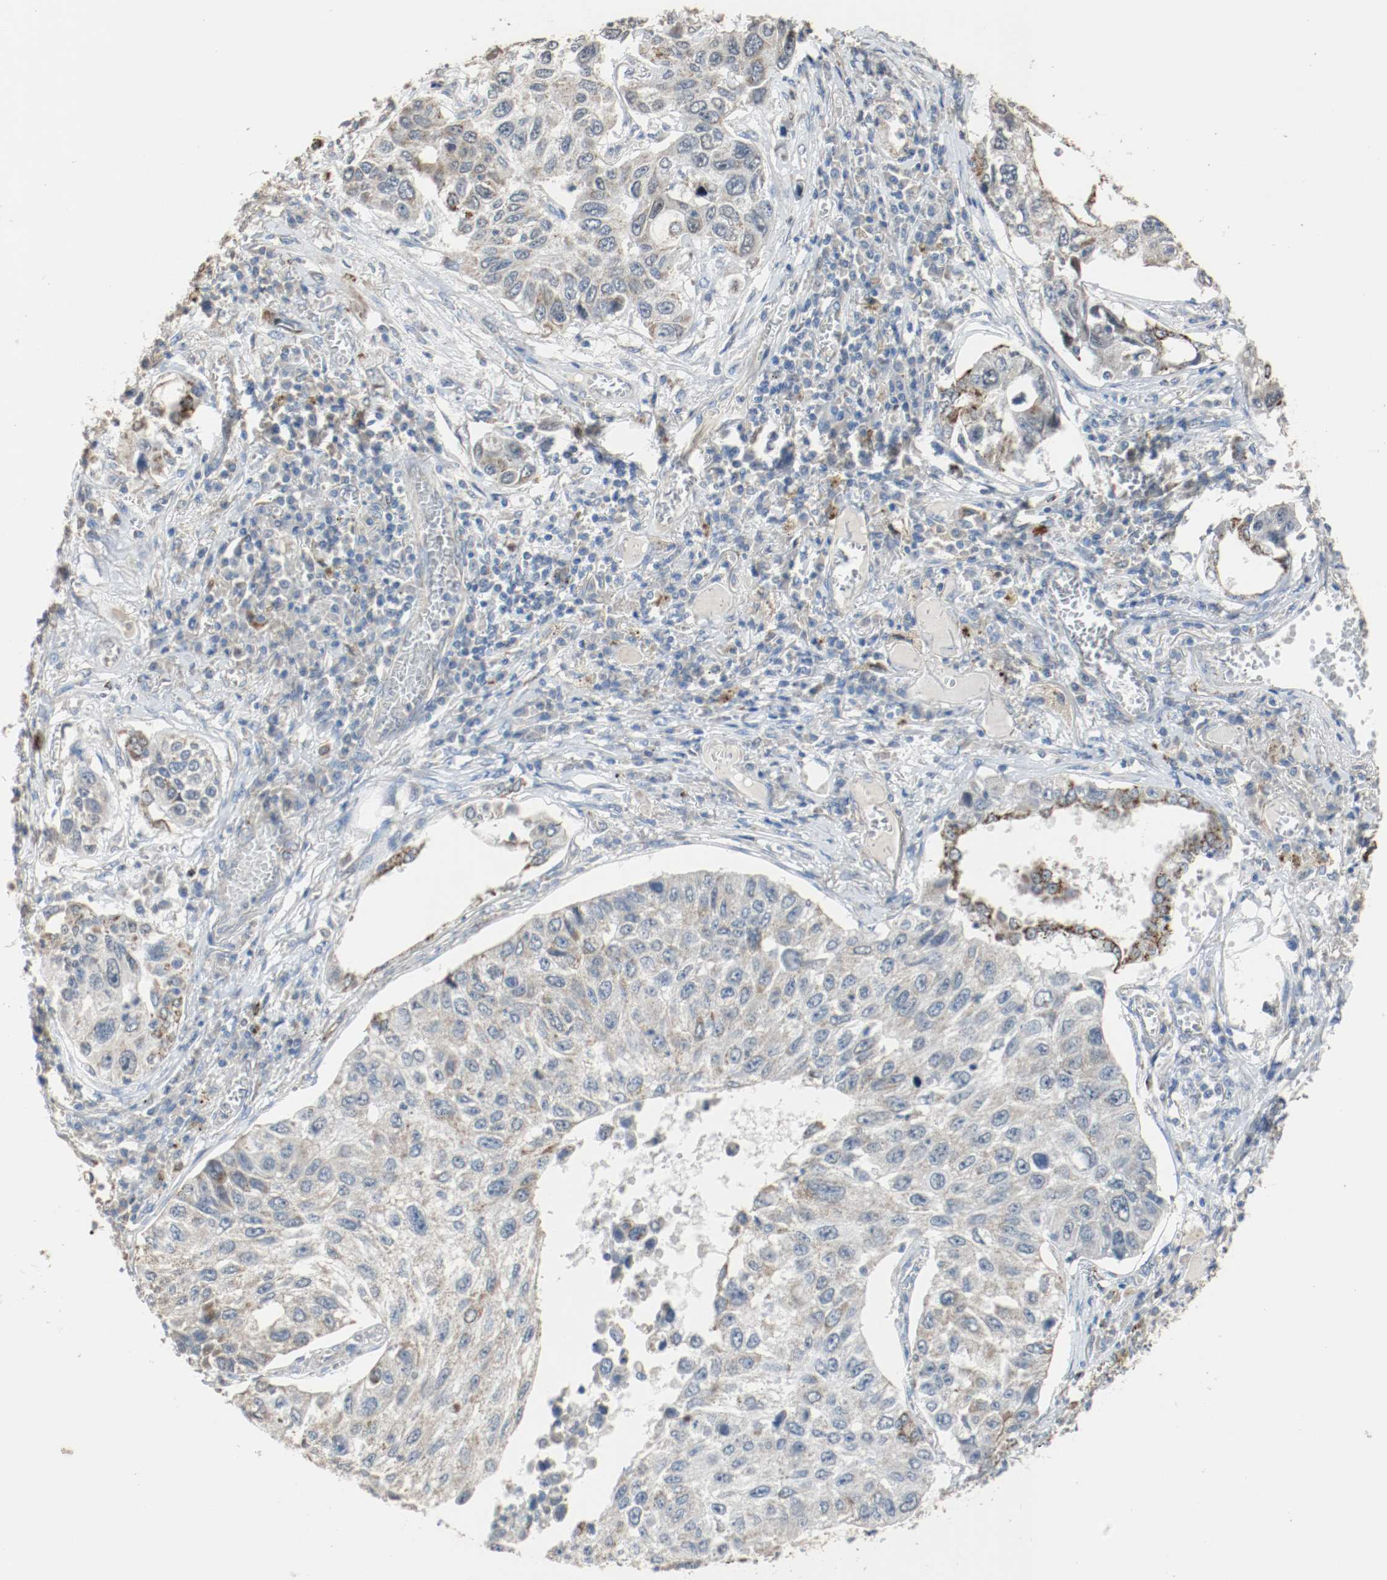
{"staining": {"intensity": "moderate", "quantity": "25%-75%", "location": "cytoplasmic/membranous"}, "tissue": "lung cancer", "cell_type": "Tumor cells", "image_type": "cancer", "snomed": [{"axis": "morphology", "description": "Squamous cell carcinoma, NOS"}, {"axis": "topography", "description": "Lung"}], "caption": "The photomicrograph displays a brown stain indicating the presence of a protein in the cytoplasmic/membranous of tumor cells in lung cancer (squamous cell carcinoma).", "gene": "ALDH4A1", "patient": {"sex": "male", "age": 71}}